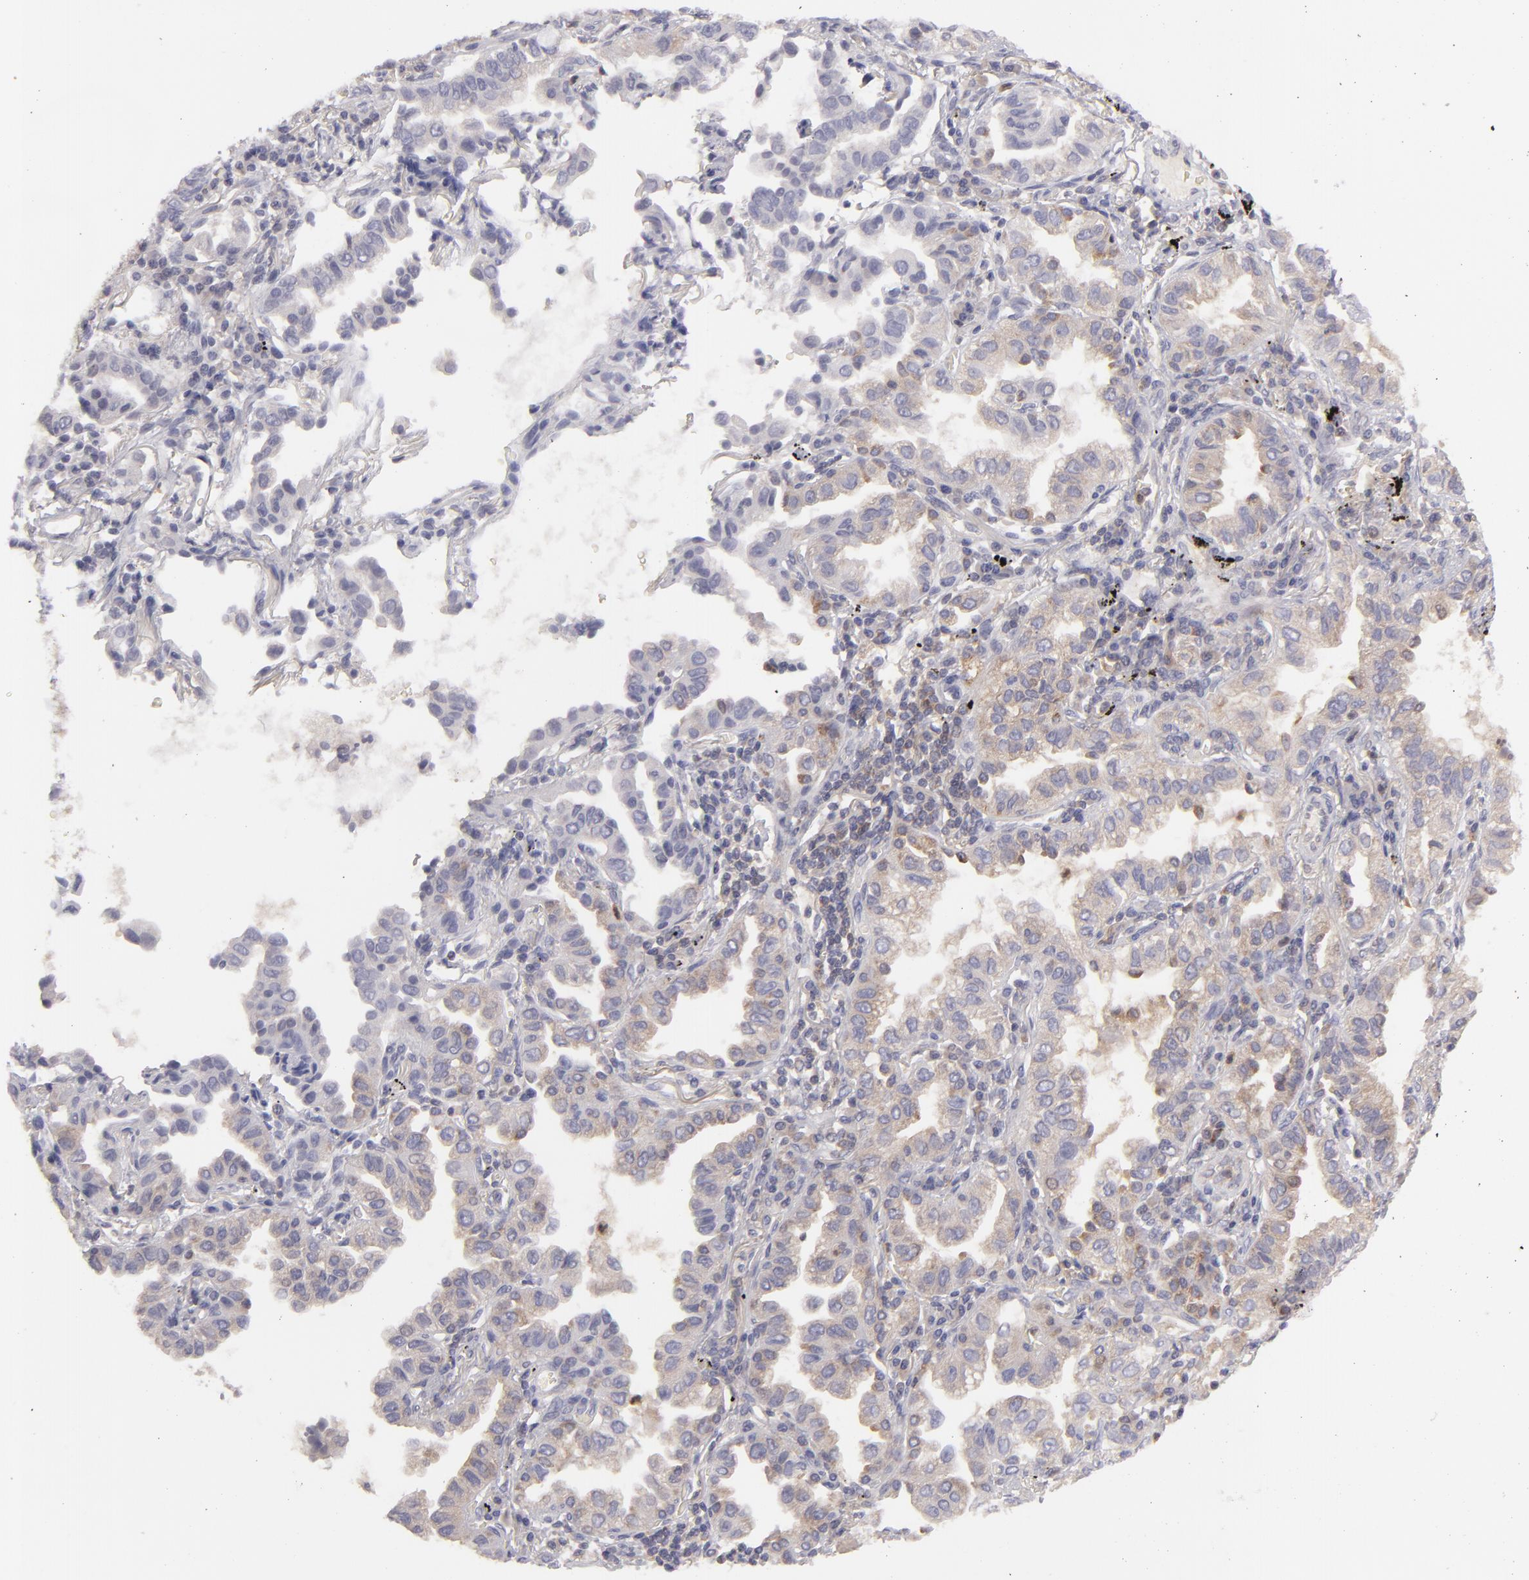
{"staining": {"intensity": "weak", "quantity": "25%-75%", "location": "cytoplasmic/membranous"}, "tissue": "lung cancer", "cell_type": "Tumor cells", "image_type": "cancer", "snomed": [{"axis": "morphology", "description": "Adenocarcinoma, NOS"}, {"axis": "topography", "description": "Lung"}], "caption": "About 25%-75% of tumor cells in adenocarcinoma (lung) exhibit weak cytoplasmic/membranous protein positivity as visualized by brown immunohistochemical staining.", "gene": "MMP10", "patient": {"sex": "female", "age": 50}}